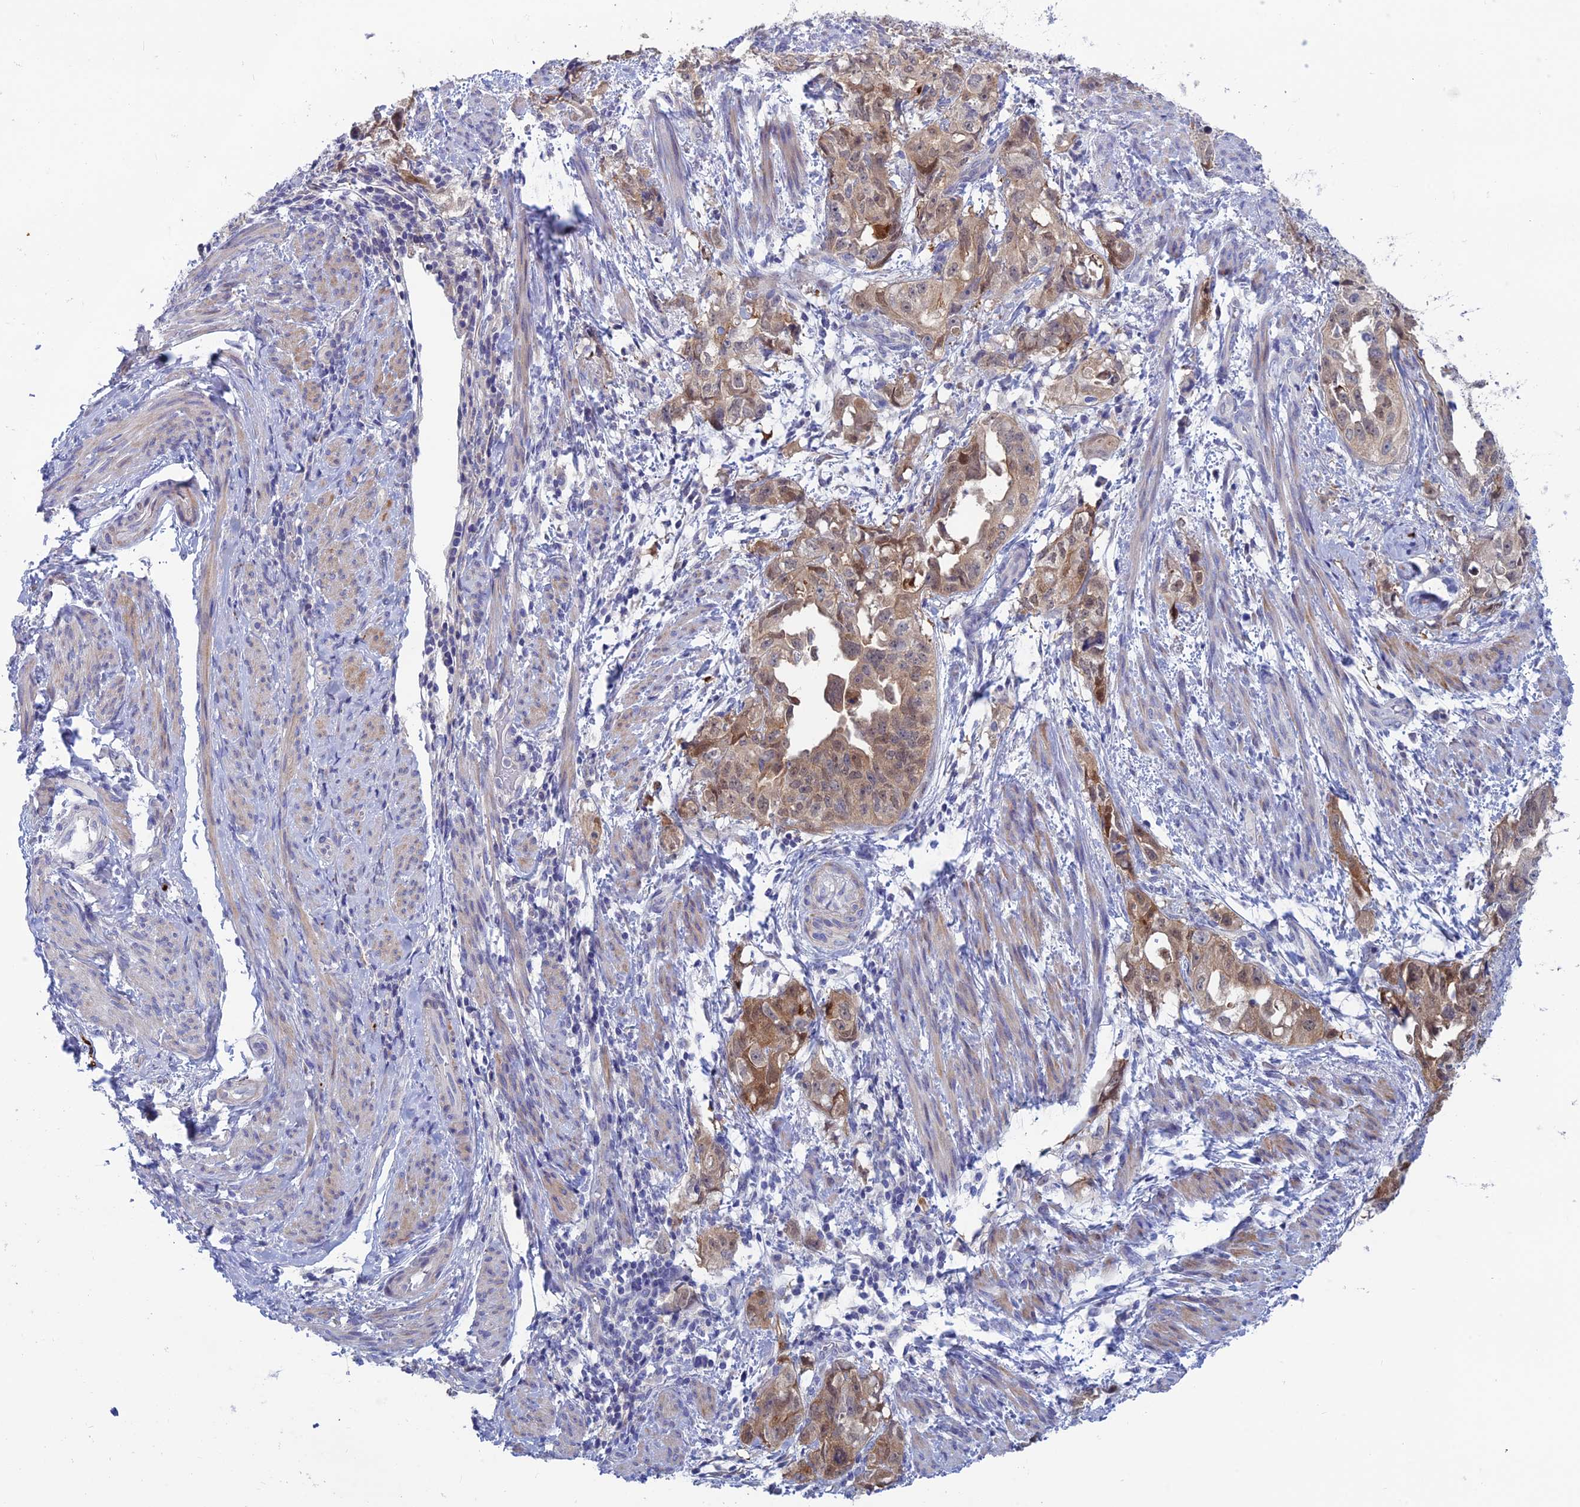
{"staining": {"intensity": "weak", "quantity": "<25%", "location": "cytoplasmic/membranous,nuclear"}, "tissue": "endometrial cancer", "cell_type": "Tumor cells", "image_type": "cancer", "snomed": [{"axis": "morphology", "description": "Adenocarcinoma, NOS"}, {"axis": "topography", "description": "Endometrium"}], "caption": "Tumor cells show no significant positivity in endometrial cancer.", "gene": "XPO7", "patient": {"sex": "female", "age": 65}}